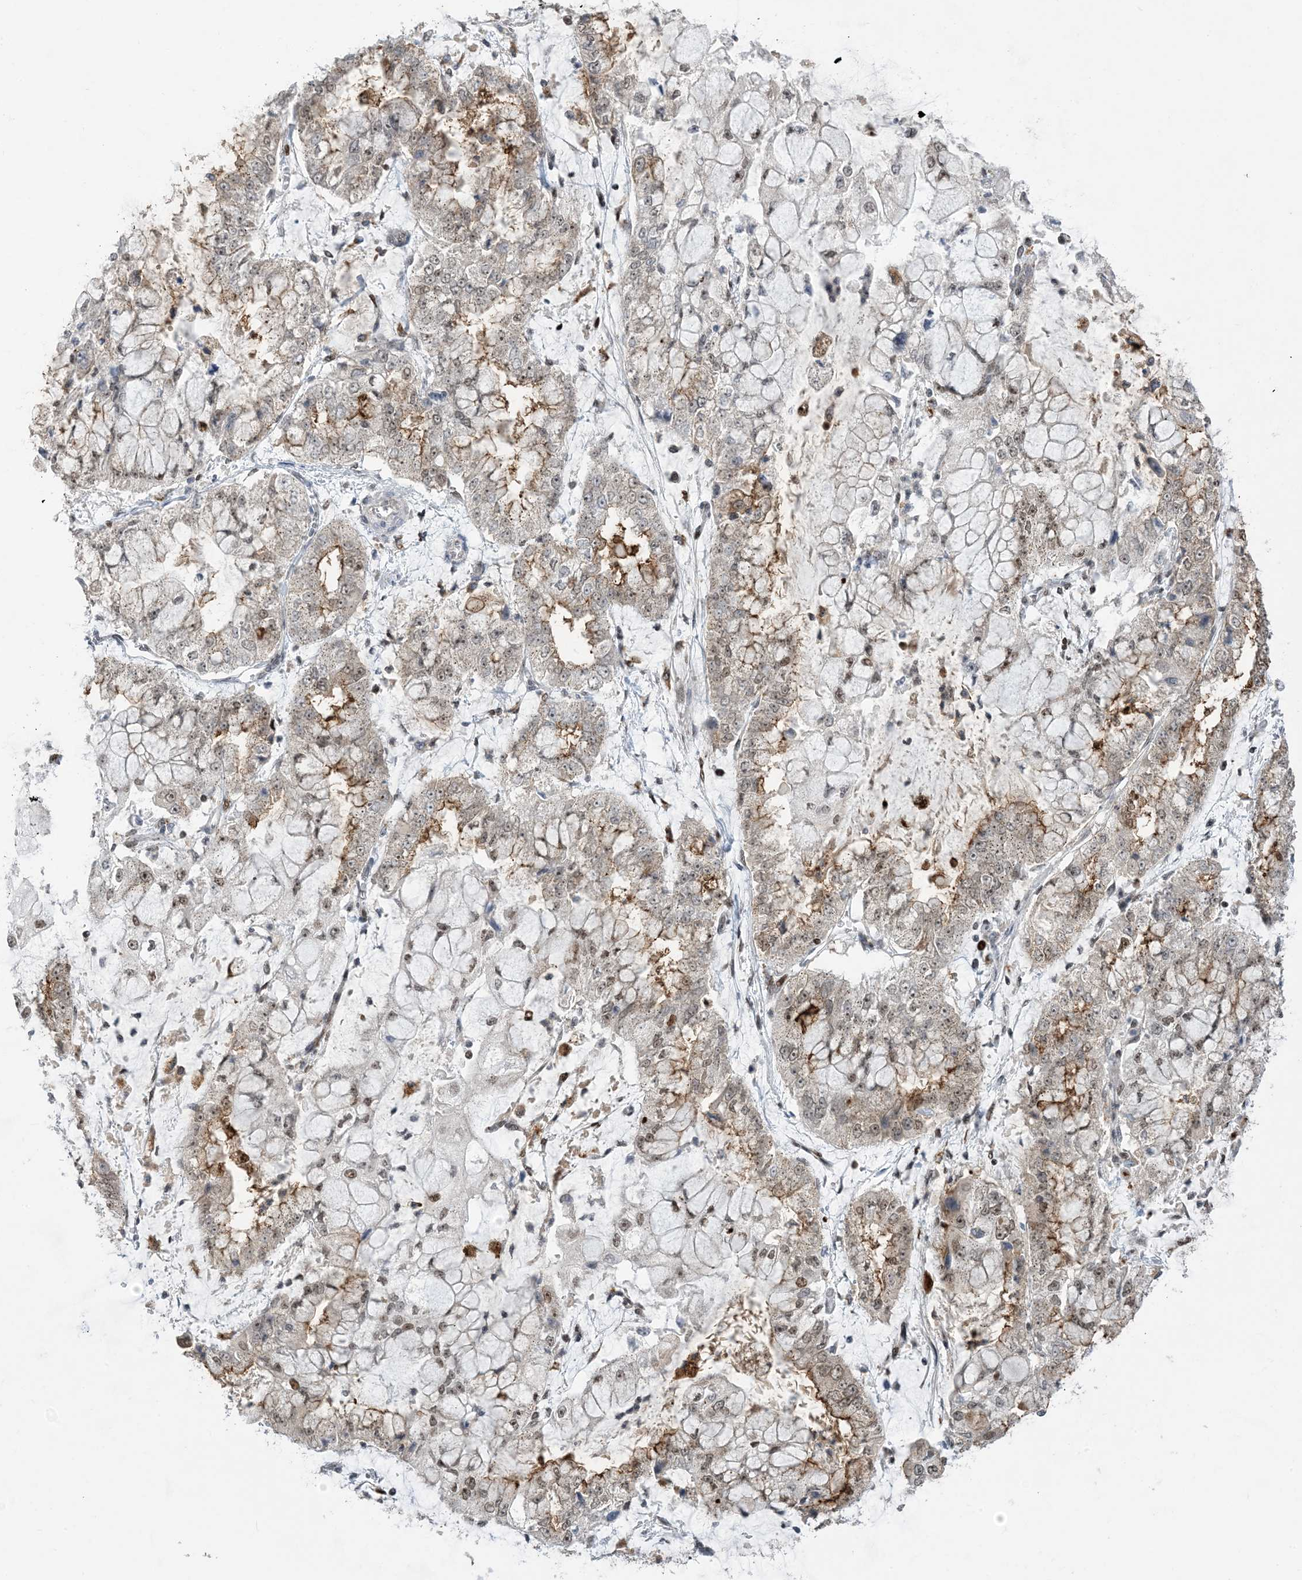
{"staining": {"intensity": "weak", "quantity": "<25%", "location": "cytoplasmic/membranous,nuclear"}, "tissue": "stomach cancer", "cell_type": "Tumor cells", "image_type": "cancer", "snomed": [{"axis": "morphology", "description": "Adenocarcinoma, NOS"}, {"axis": "topography", "description": "Stomach"}], "caption": "The image displays no staining of tumor cells in stomach adenocarcinoma. The staining was performed using DAB to visualize the protein expression in brown, while the nuclei were stained in blue with hematoxylin (Magnification: 20x).", "gene": "SLC25A53", "patient": {"sex": "male", "age": 76}}